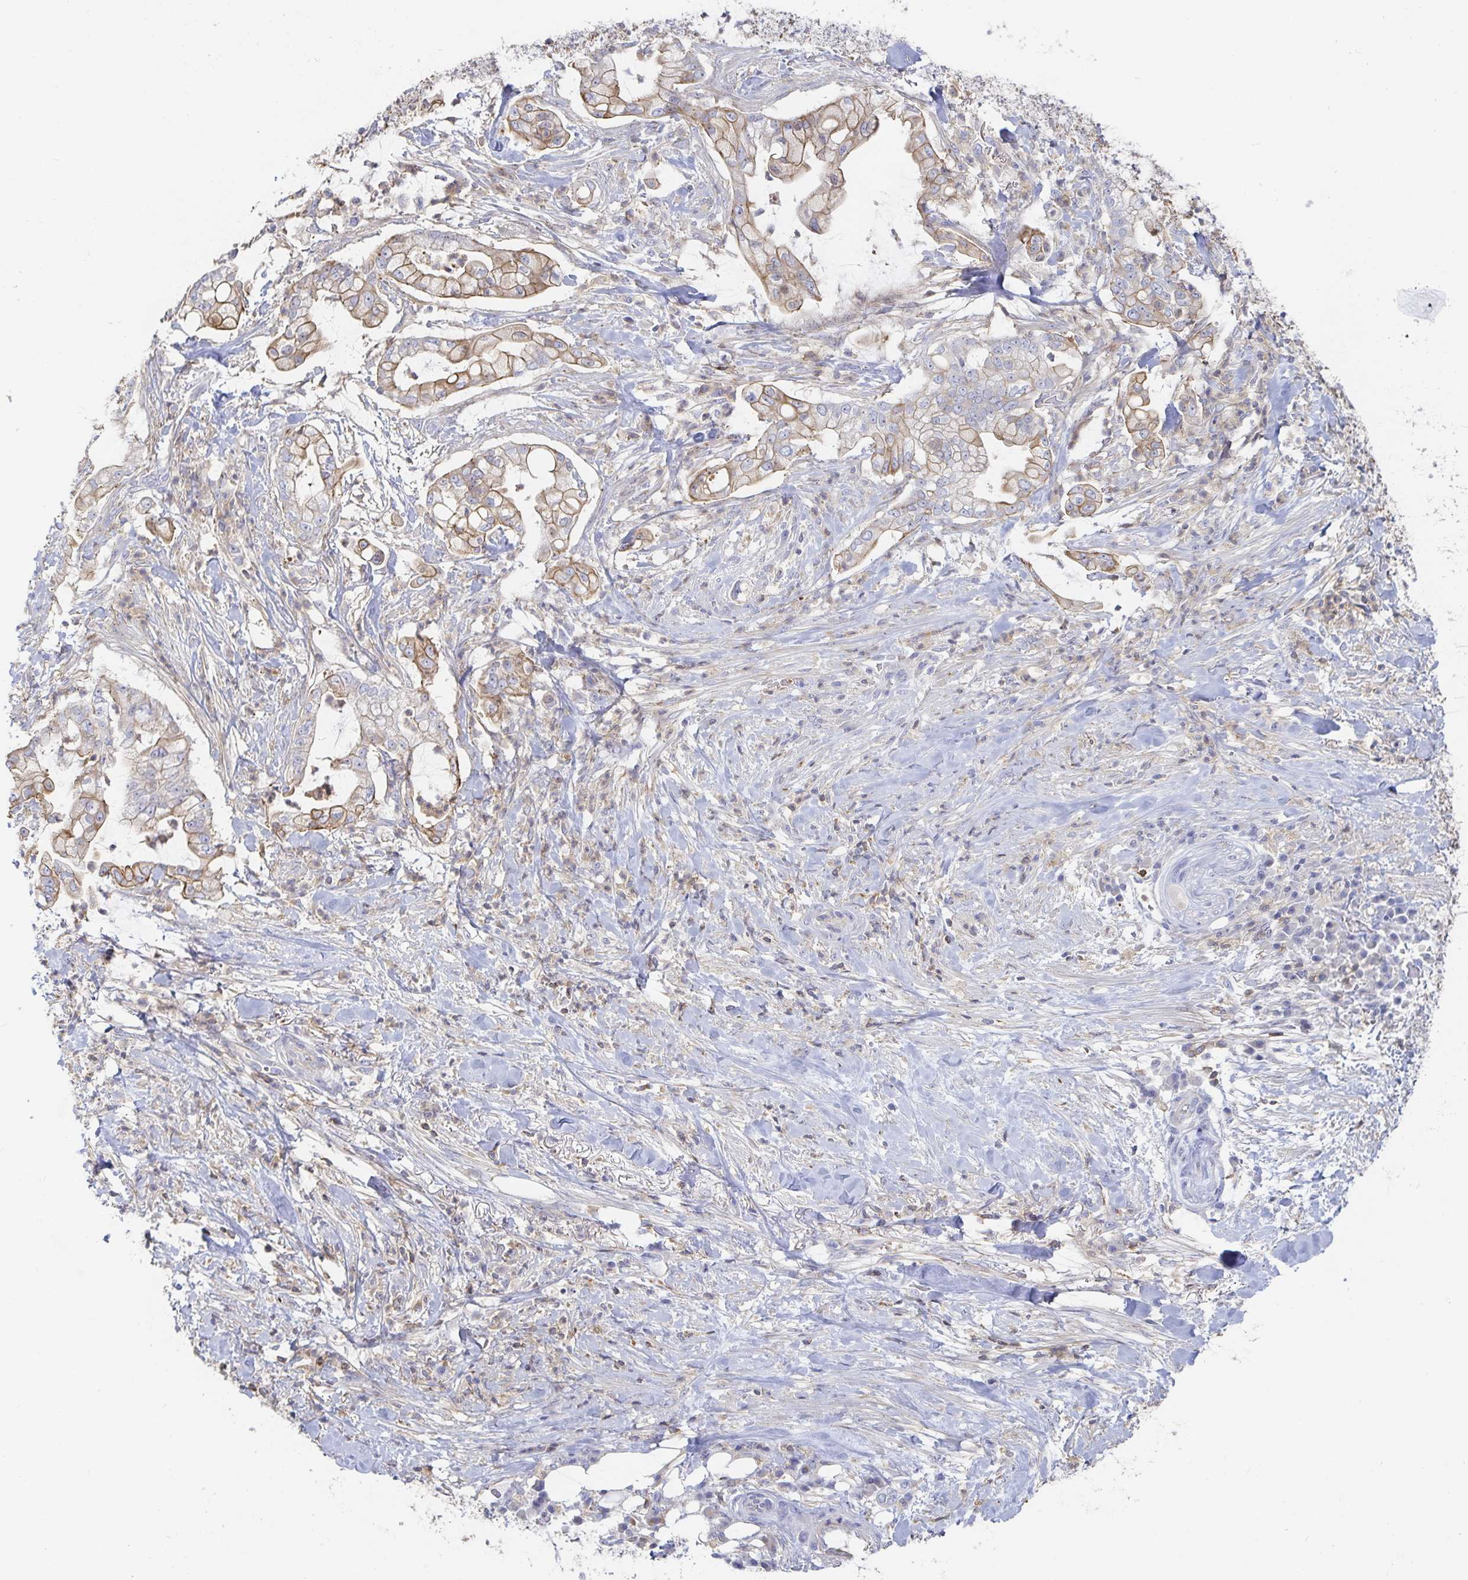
{"staining": {"intensity": "moderate", "quantity": ">75%", "location": "cytoplasmic/membranous"}, "tissue": "pancreatic cancer", "cell_type": "Tumor cells", "image_type": "cancer", "snomed": [{"axis": "morphology", "description": "Adenocarcinoma, NOS"}, {"axis": "topography", "description": "Pancreas"}], "caption": "High-power microscopy captured an IHC micrograph of adenocarcinoma (pancreatic), revealing moderate cytoplasmic/membranous positivity in about >75% of tumor cells. Immunohistochemistry (ihc) stains the protein of interest in brown and the nuclei are stained blue.", "gene": "PIK3CD", "patient": {"sex": "female", "age": 69}}